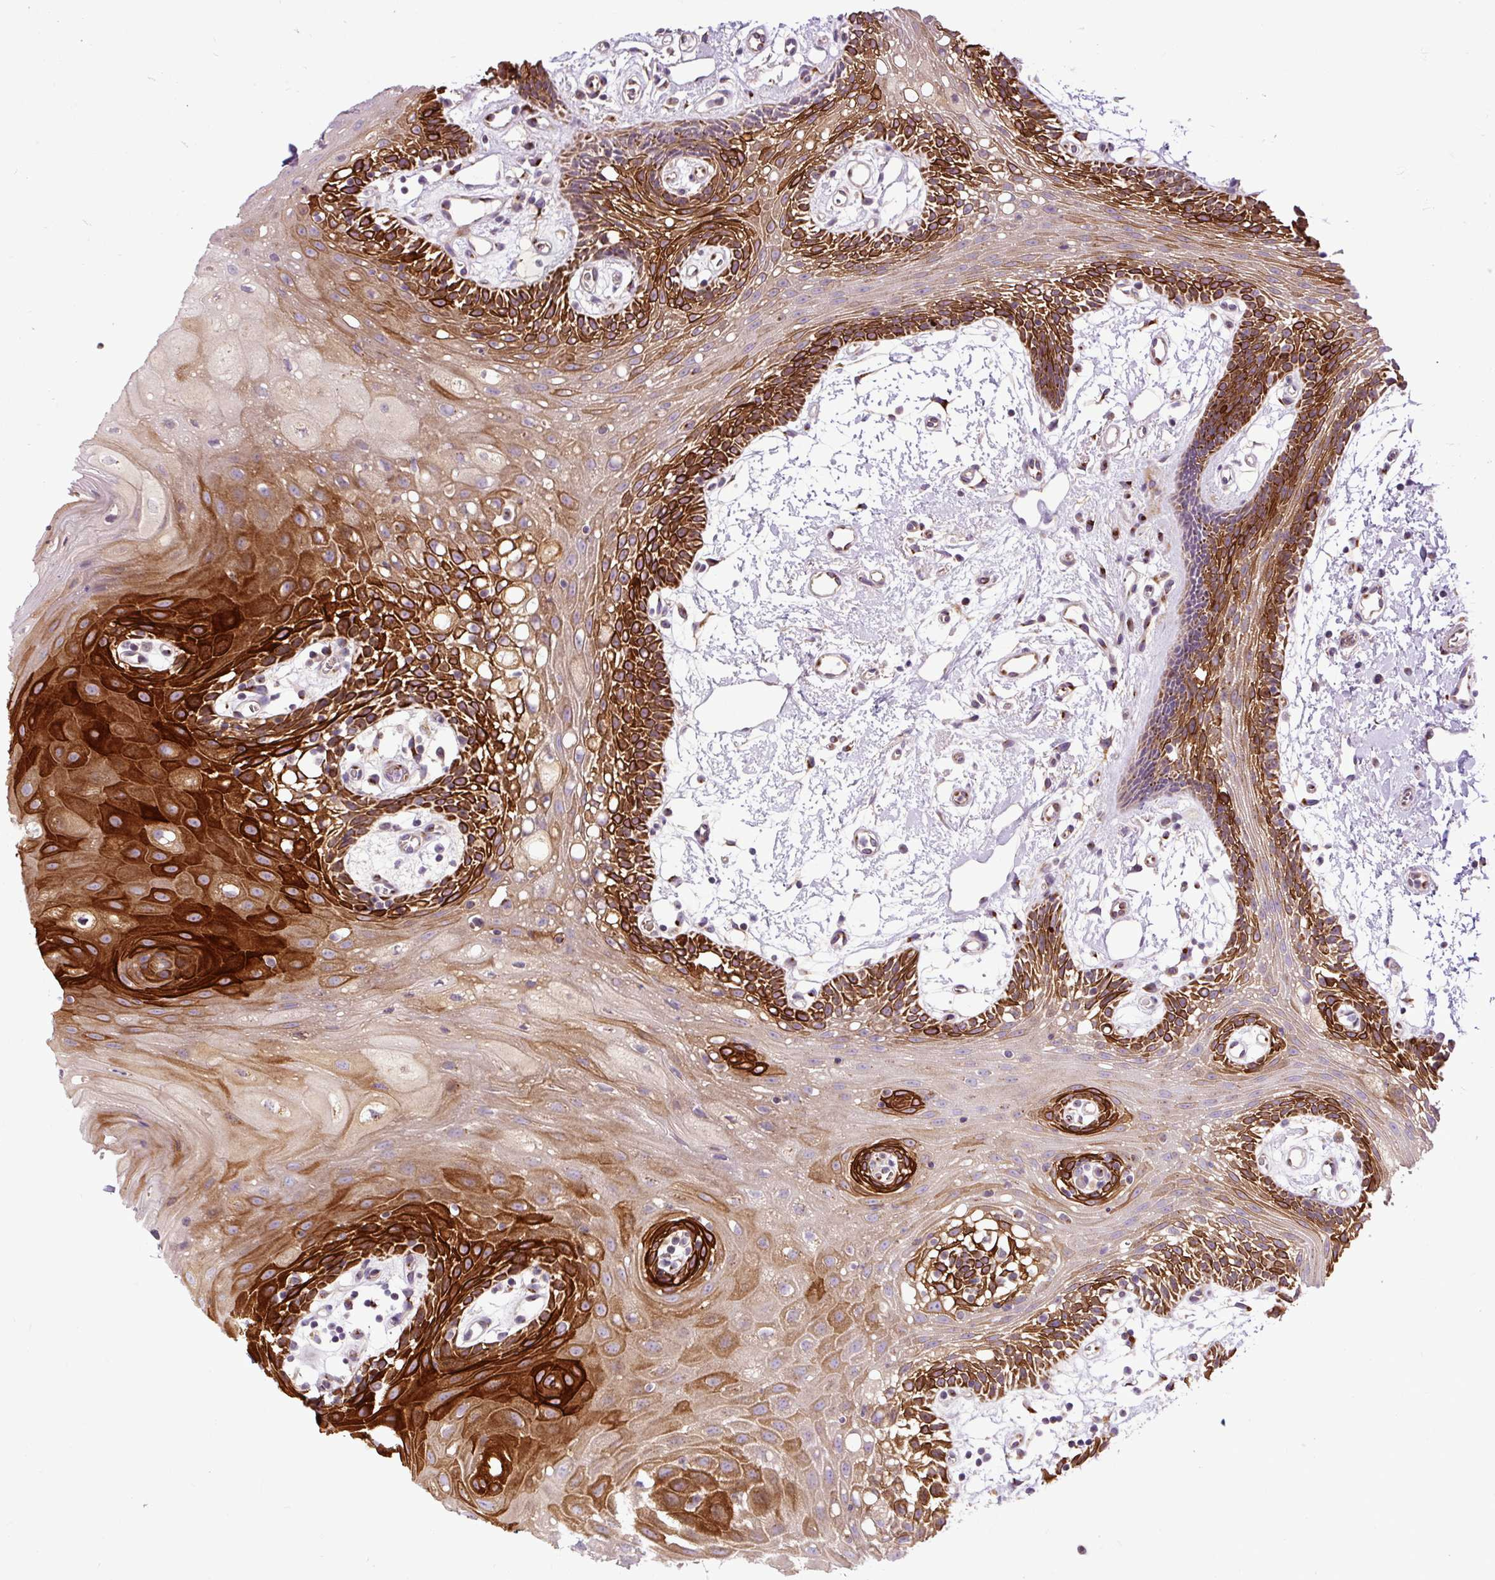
{"staining": {"intensity": "strong", "quantity": "25%-75%", "location": "cytoplasmic/membranous"}, "tissue": "oral mucosa", "cell_type": "Squamous epithelial cells", "image_type": "normal", "snomed": [{"axis": "morphology", "description": "Normal tissue, NOS"}, {"axis": "topography", "description": "Oral tissue"}], "caption": "Protein staining exhibits strong cytoplasmic/membranous expression in approximately 25%-75% of squamous epithelial cells in benign oral mucosa.", "gene": "MSMP", "patient": {"sex": "female", "age": 59}}